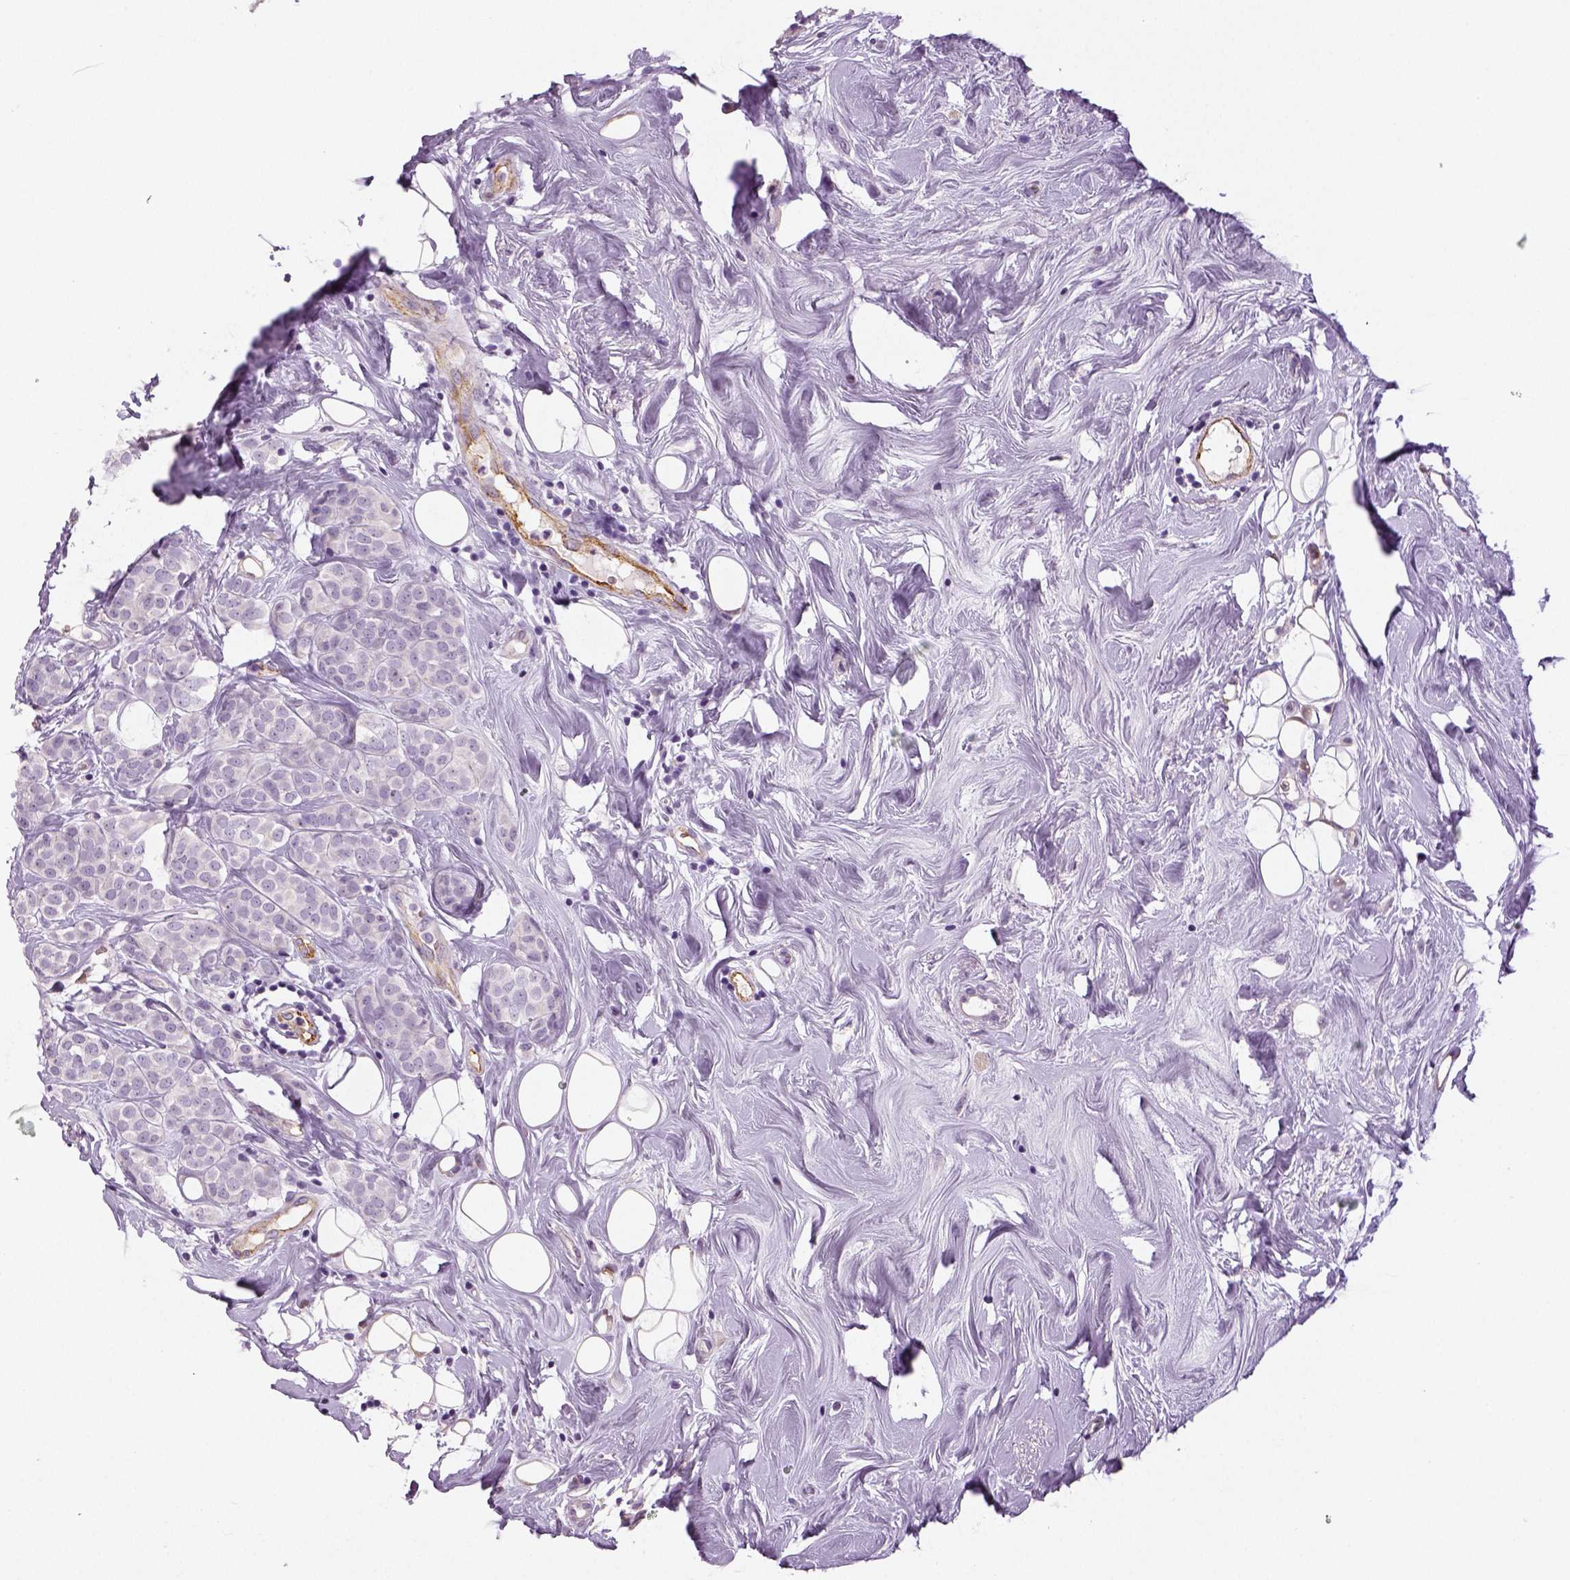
{"staining": {"intensity": "negative", "quantity": "none", "location": "none"}, "tissue": "breast cancer", "cell_type": "Tumor cells", "image_type": "cancer", "snomed": [{"axis": "morphology", "description": "Lobular carcinoma"}, {"axis": "topography", "description": "Breast"}], "caption": "This is an immunohistochemistry (IHC) micrograph of human lobular carcinoma (breast). There is no positivity in tumor cells.", "gene": "TSPAN7", "patient": {"sex": "female", "age": 49}}